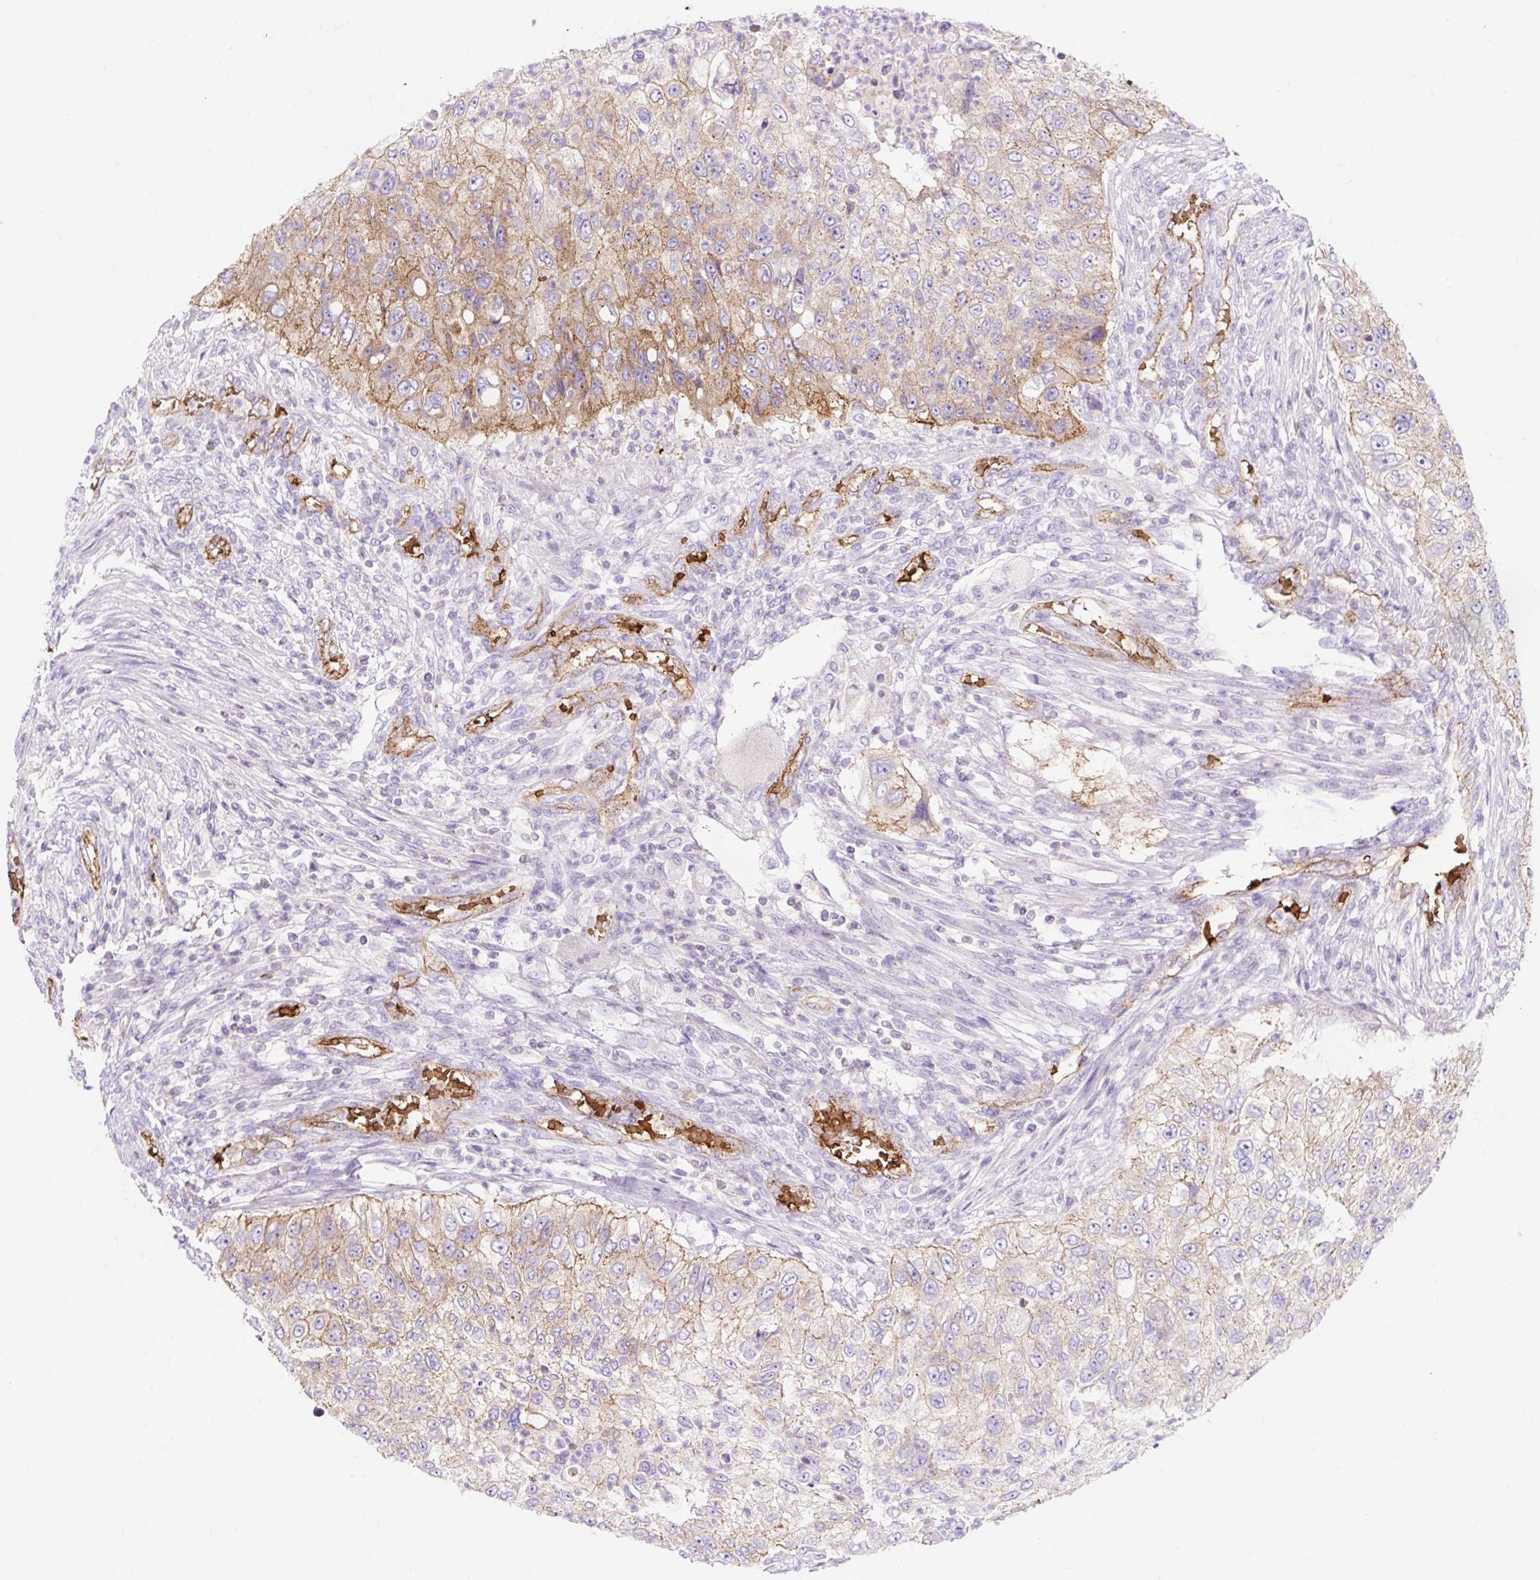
{"staining": {"intensity": "moderate", "quantity": "25%-75%", "location": "cytoplasmic/membranous"}, "tissue": "urothelial cancer", "cell_type": "Tumor cells", "image_type": "cancer", "snomed": [{"axis": "morphology", "description": "Urothelial carcinoma, High grade"}, {"axis": "topography", "description": "Urinary bladder"}], "caption": "High-grade urothelial carcinoma stained for a protein shows moderate cytoplasmic/membranous positivity in tumor cells. (DAB IHC with brightfield microscopy, high magnification).", "gene": "HIP1R", "patient": {"sex": "female", "age": 60}}